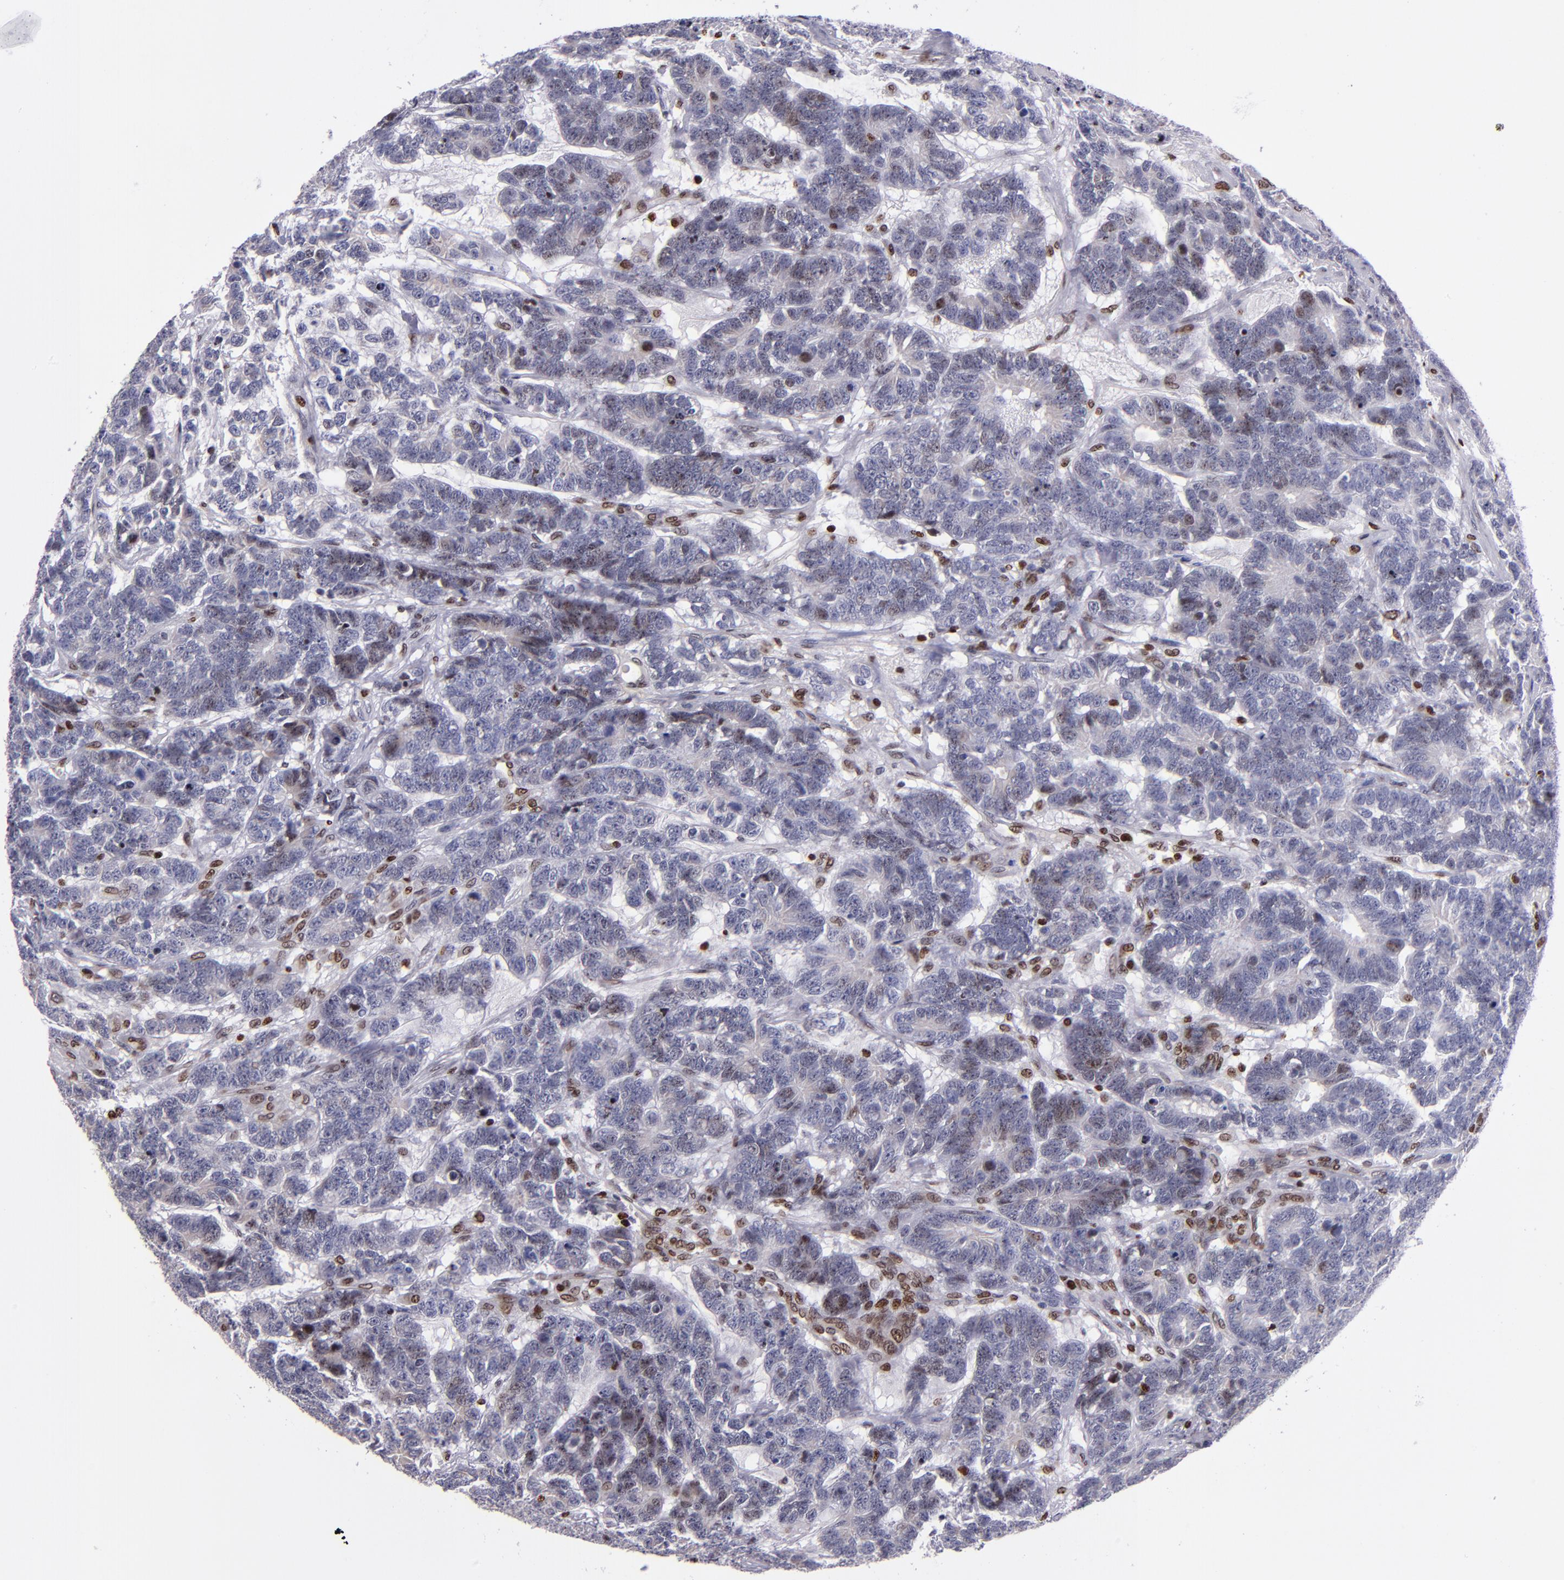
{"staining": {"intensity": "weak", "quantity": "25%-75%", "location": "nuclear"}, "tissue": "testis cancer", "cell_type": "Tumor cells", "image_type": "cancer", "snomed": [{"axis": "morphology", "description": "Carcinoma, Embryonal, NOS"}, {"axis": "topography", "description": "Testis"}], "caption": "Testis embryonal carcinoma tissue demonstrates weak nuclear staining in approximately 25%-75% of tumor cells, visualized by immunohistochemistry.", "gene": "CDKL5", "patient": {"sex": "male", "age": 26}}